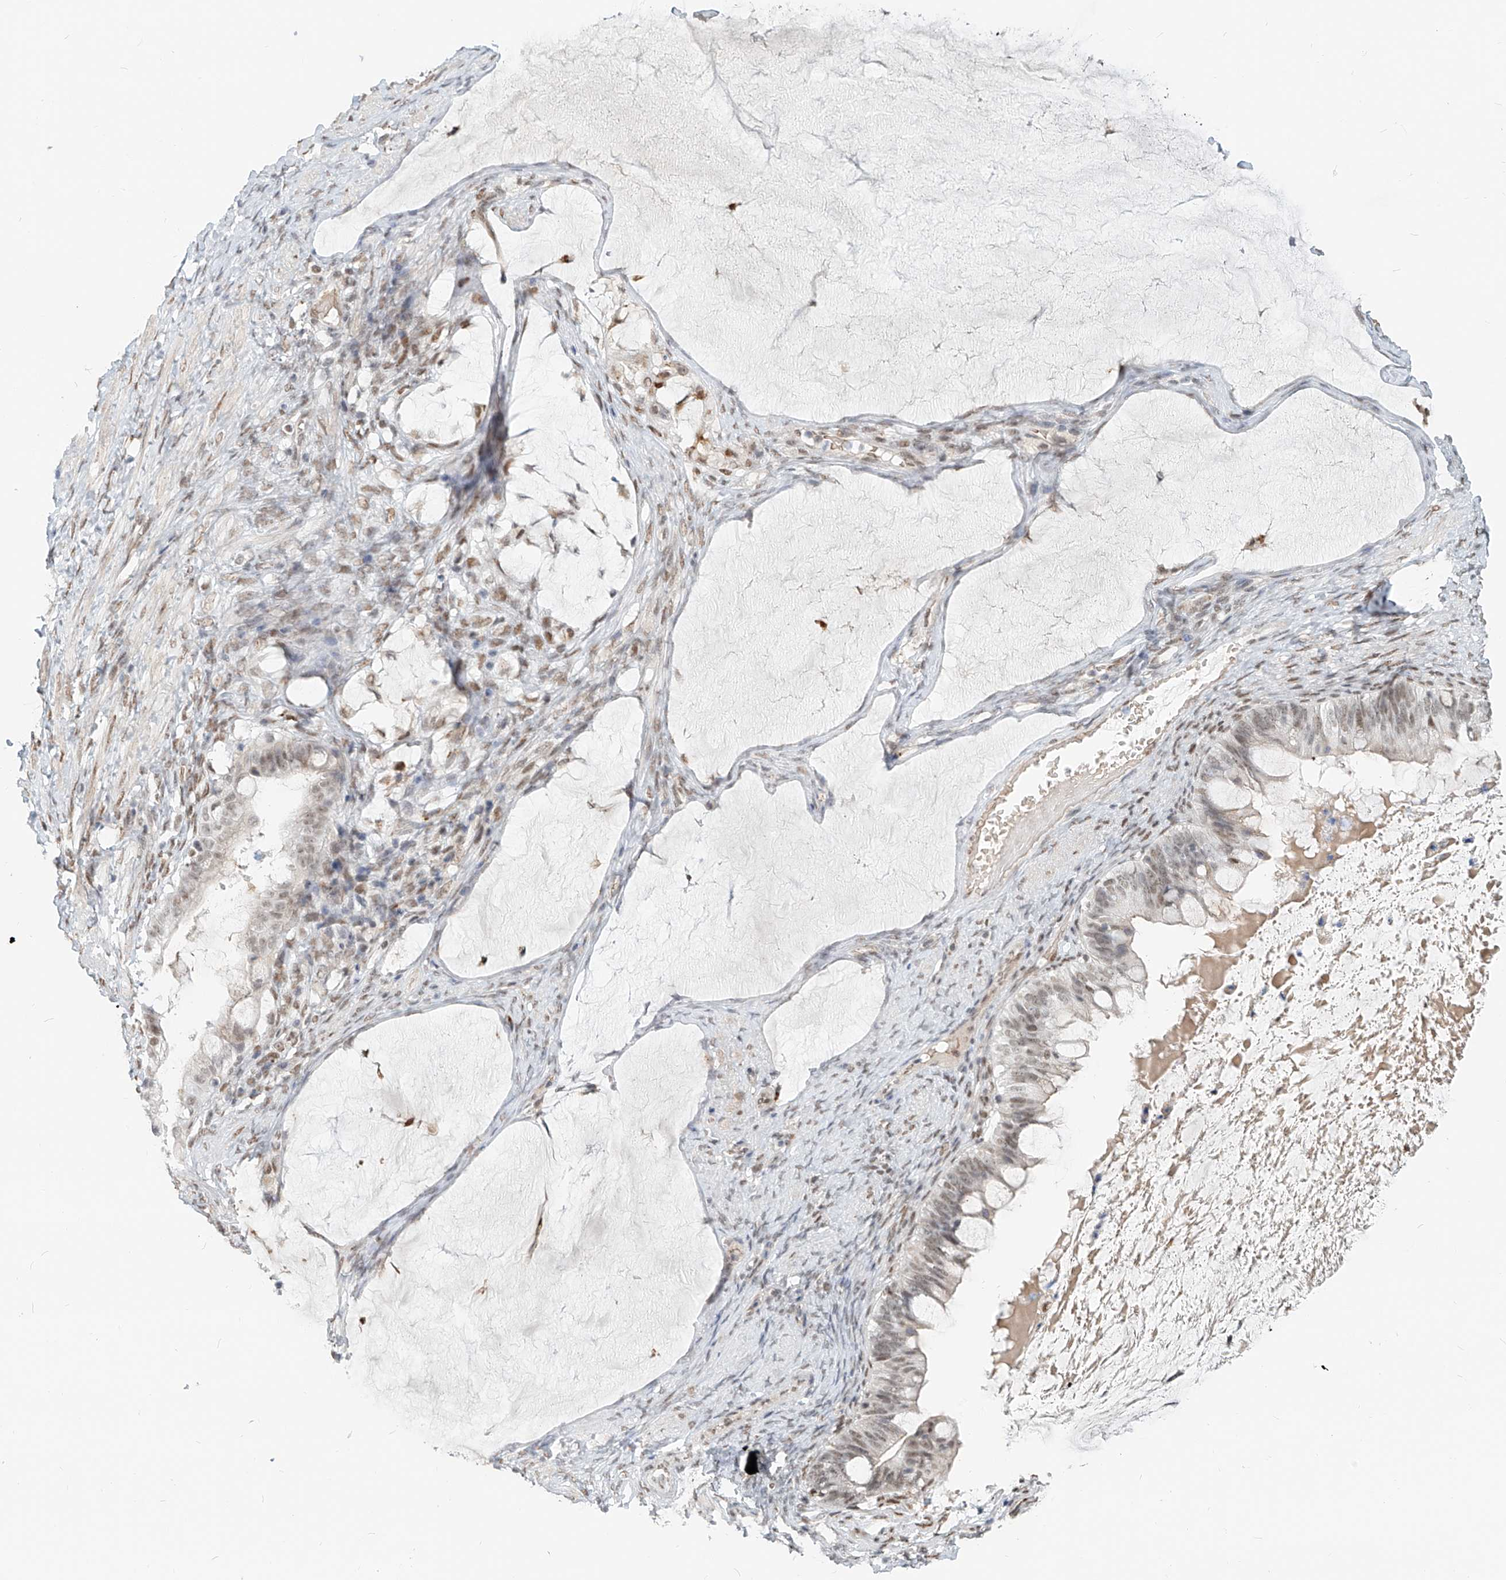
{"staining": {"intensity": "weak", "quantity": "25%-75%", "location": "nuclear"}, "tissue": "ovarian cancer", "cell_type": "Tumor cells", "image_type": "cancer", "snomed": [{"axis": "morphology", "description": "Cystadenocarcinoma, mucinous, NOS"}, {"axis": "topography", "description": "Ovary"}], "caption": "Mucinous cystadenocarcinoma (ovarian) stained with a brown dye reveals weak nuclear positive staining in approximately 25%-75% of tumor cells.", "gene": "SASH1", "patient": {"sex": "female", "age": 61}}